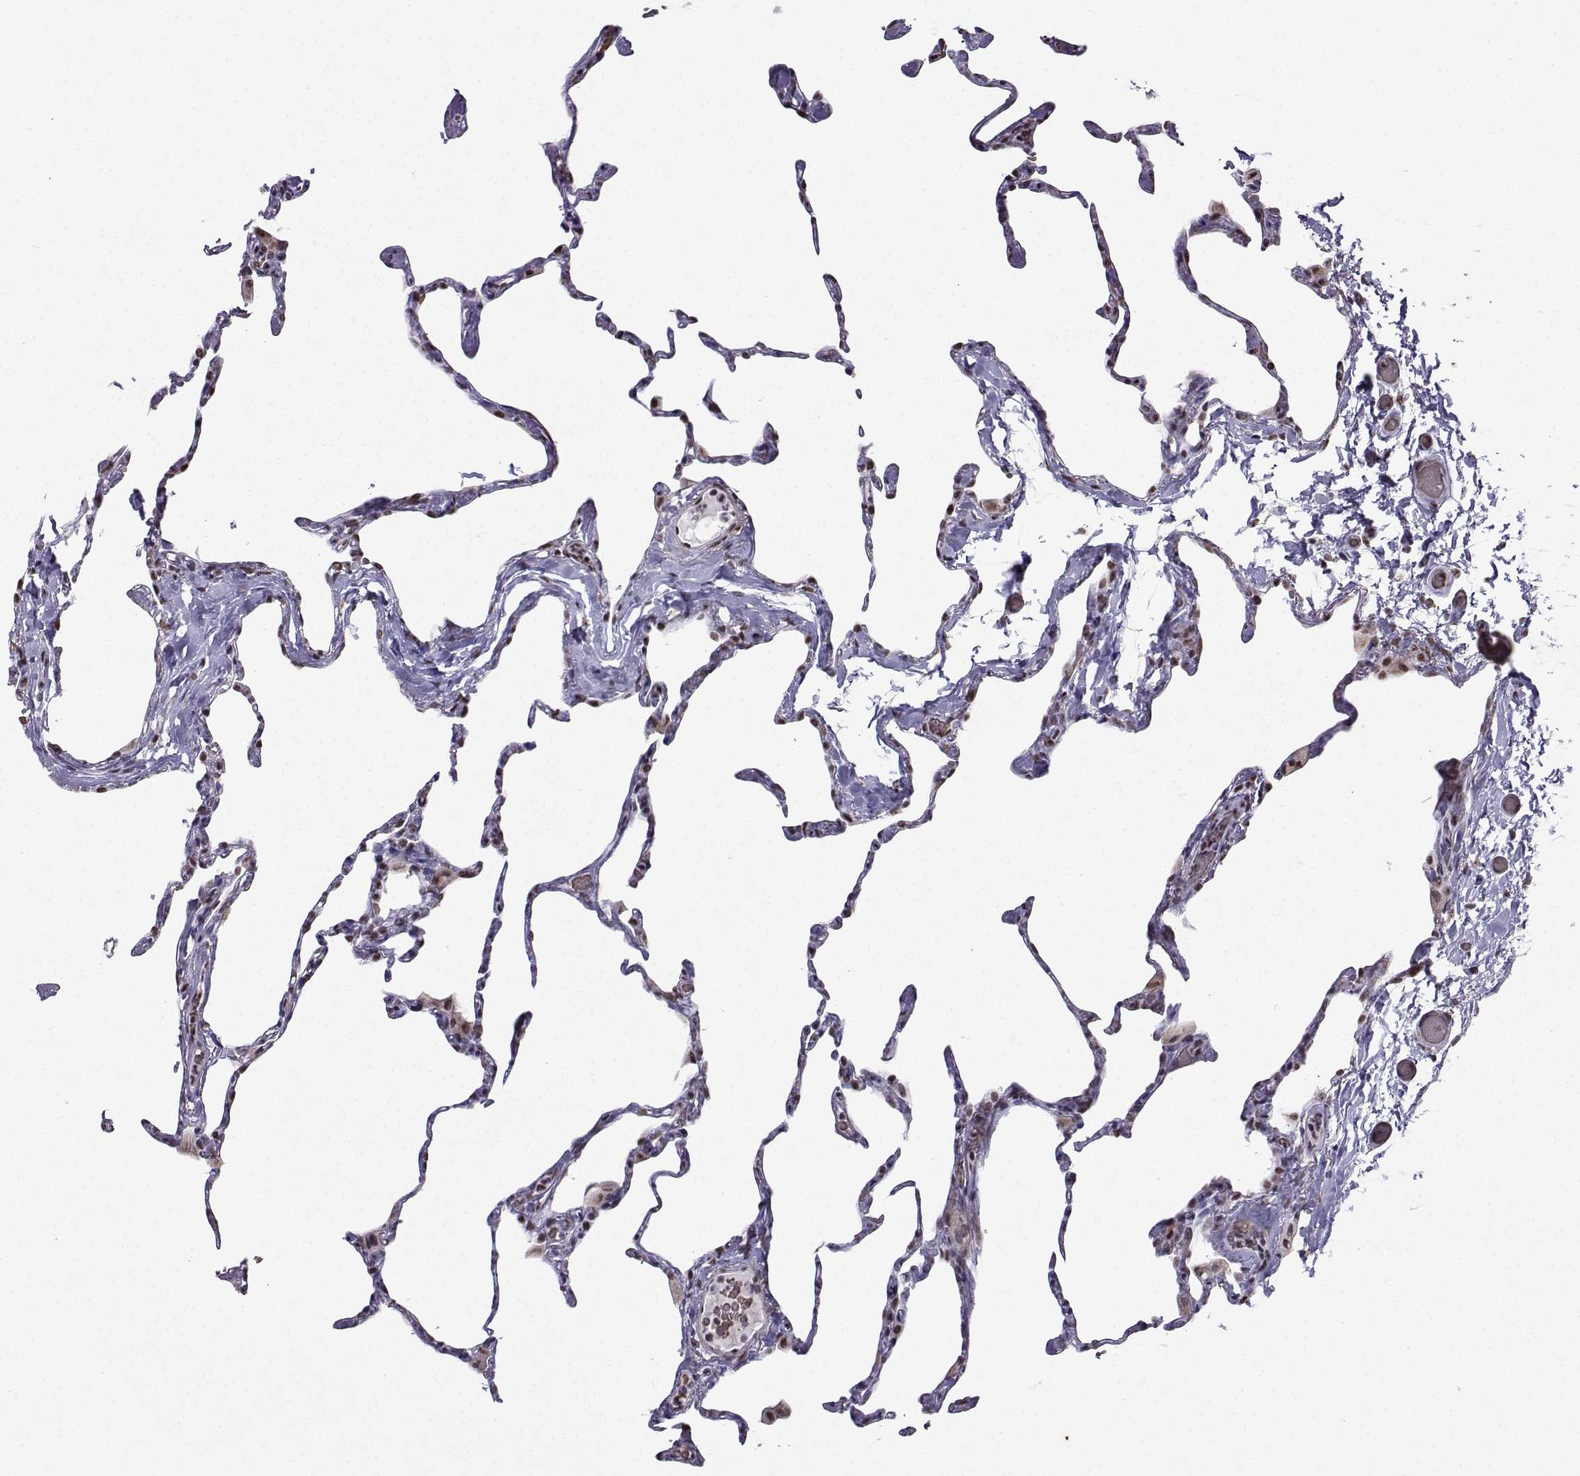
{"staining": {"intensity": "weak", "quantity": ">75%", "location": "nuclear"}, "tissue": "lung", "cell_type": "Alveolar cells", "image_type": "normal", "snomed": [{"axis": "morphology", "description": "Normal tissue, NOS"}, {"axis": "topography", "description": "Lung"}], "caption": "Immunohistochemistry (IHC) histopathology image of unremarkable lung: human lung stained using IHC demonstrates low levels of weak protein expression localized specifically in the nuclear of alveolar cells, appearing as a nuclear brown color.", "gene": "CCNK", "patient": {"sex": "male", "age": 65}}